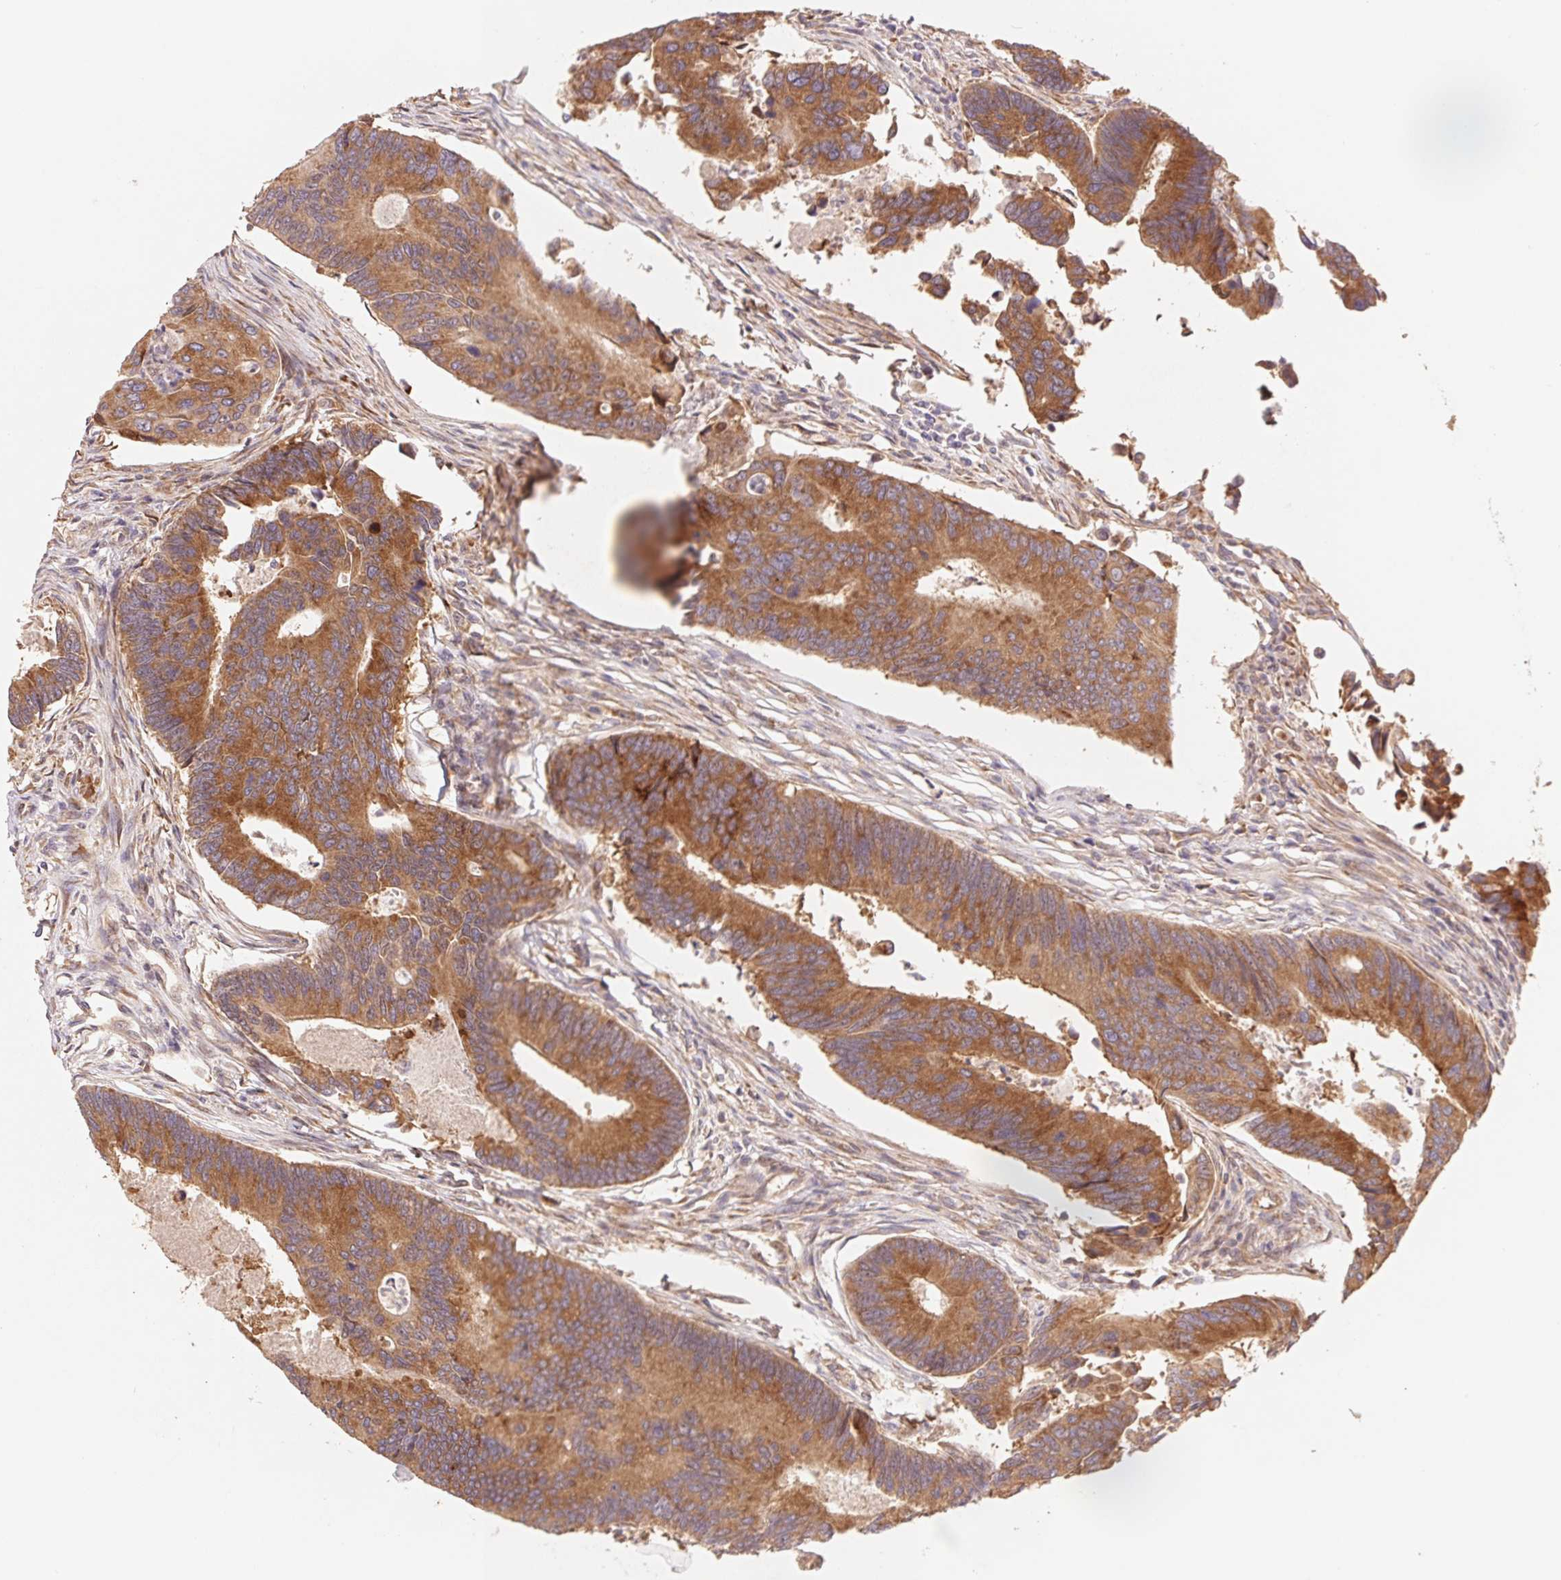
{"staining": {"intensity": "moderate", "quantity": ">75%", "location": "cytoplasmic/membranous"}, "tissue": "colorectal cancer", "cell_type": "Tumor cells", "image_type": "cancer", "snomed": [{"axis": "morphology", "description": "Adenocarcinoma, NOS"}, {"axis": "topography", "description": "Colon"}], "caption": "High-magnification brightfield microscopy of colorectal cancer (adenocarcinoma) stained with DAB (3,3'-diaminobenzidine) (brown) and counterstained with hematoxylin (blue). tumor cells exhibit moderate cytoplasmic/membranous expression is appreciated in about>75% of cells. The staining was performed using DAB (3,3'-diaminobenzidine) to visualize the protein expression in brown, while the nuclei were stained in blue with hematoxylin (Magnification: 20x).", "gene": "RPL27A", "patient": {"sex": "female", "age": 67}}